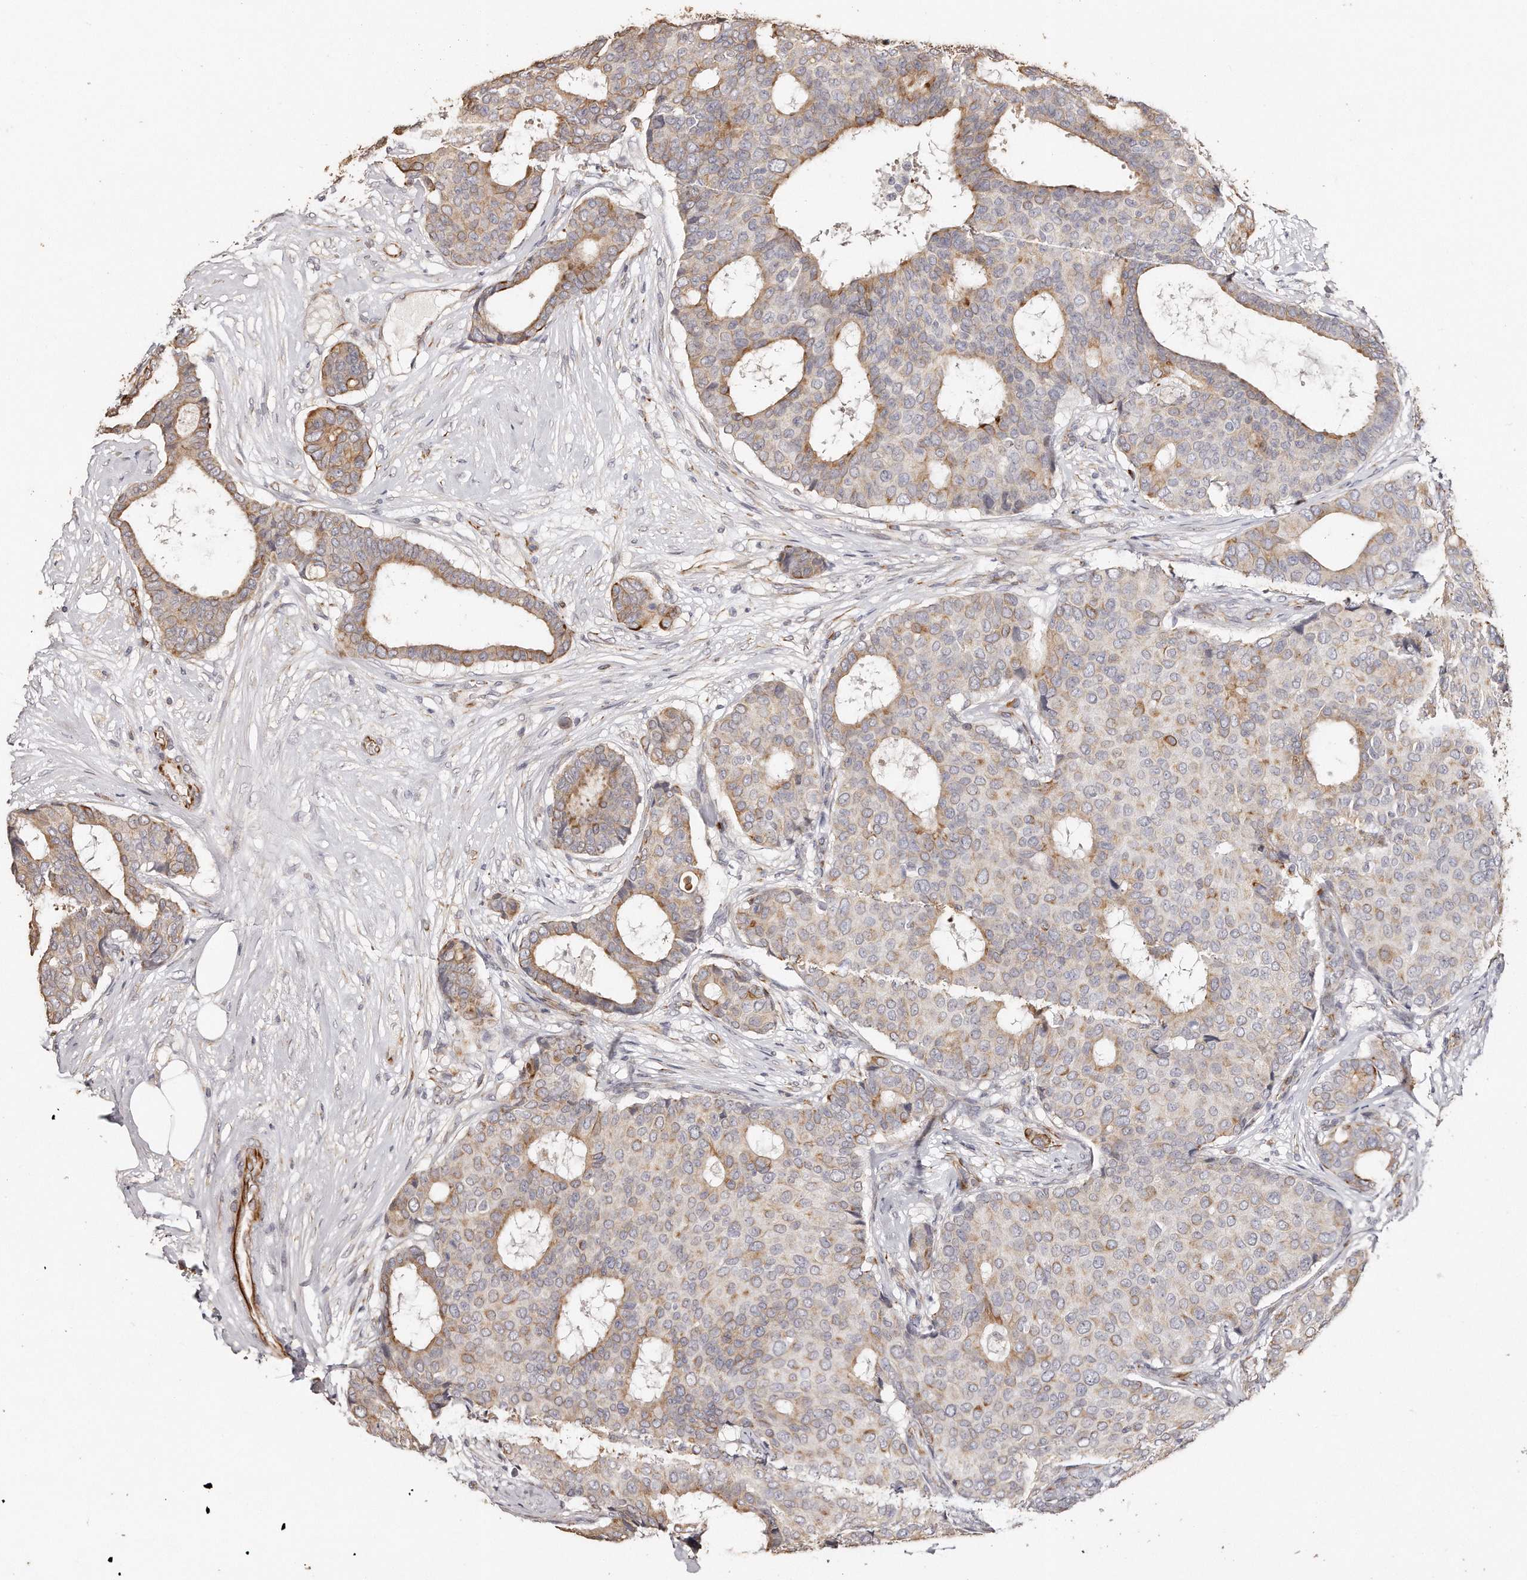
{"staining": {"intensity": "weak", "quantity": "25%-75%", "location": "cytoplasmic/membranous"}, "tissue": "breast cancer", "cell_type": "Tumor cells", "image_type": "cancer", "snomed": [{"axis": "morphology", "description": "Duct carcinoma"}, {"axis": "topography", "description": "Breast"}], "caption": "Intraductal carcinoma (breast) stained for a protein exhibits weak cytoplasmic/membranous positivity in tumor cells.", "gene": "ZYG11A", "patient": {"sex": "female", "age": 75}}